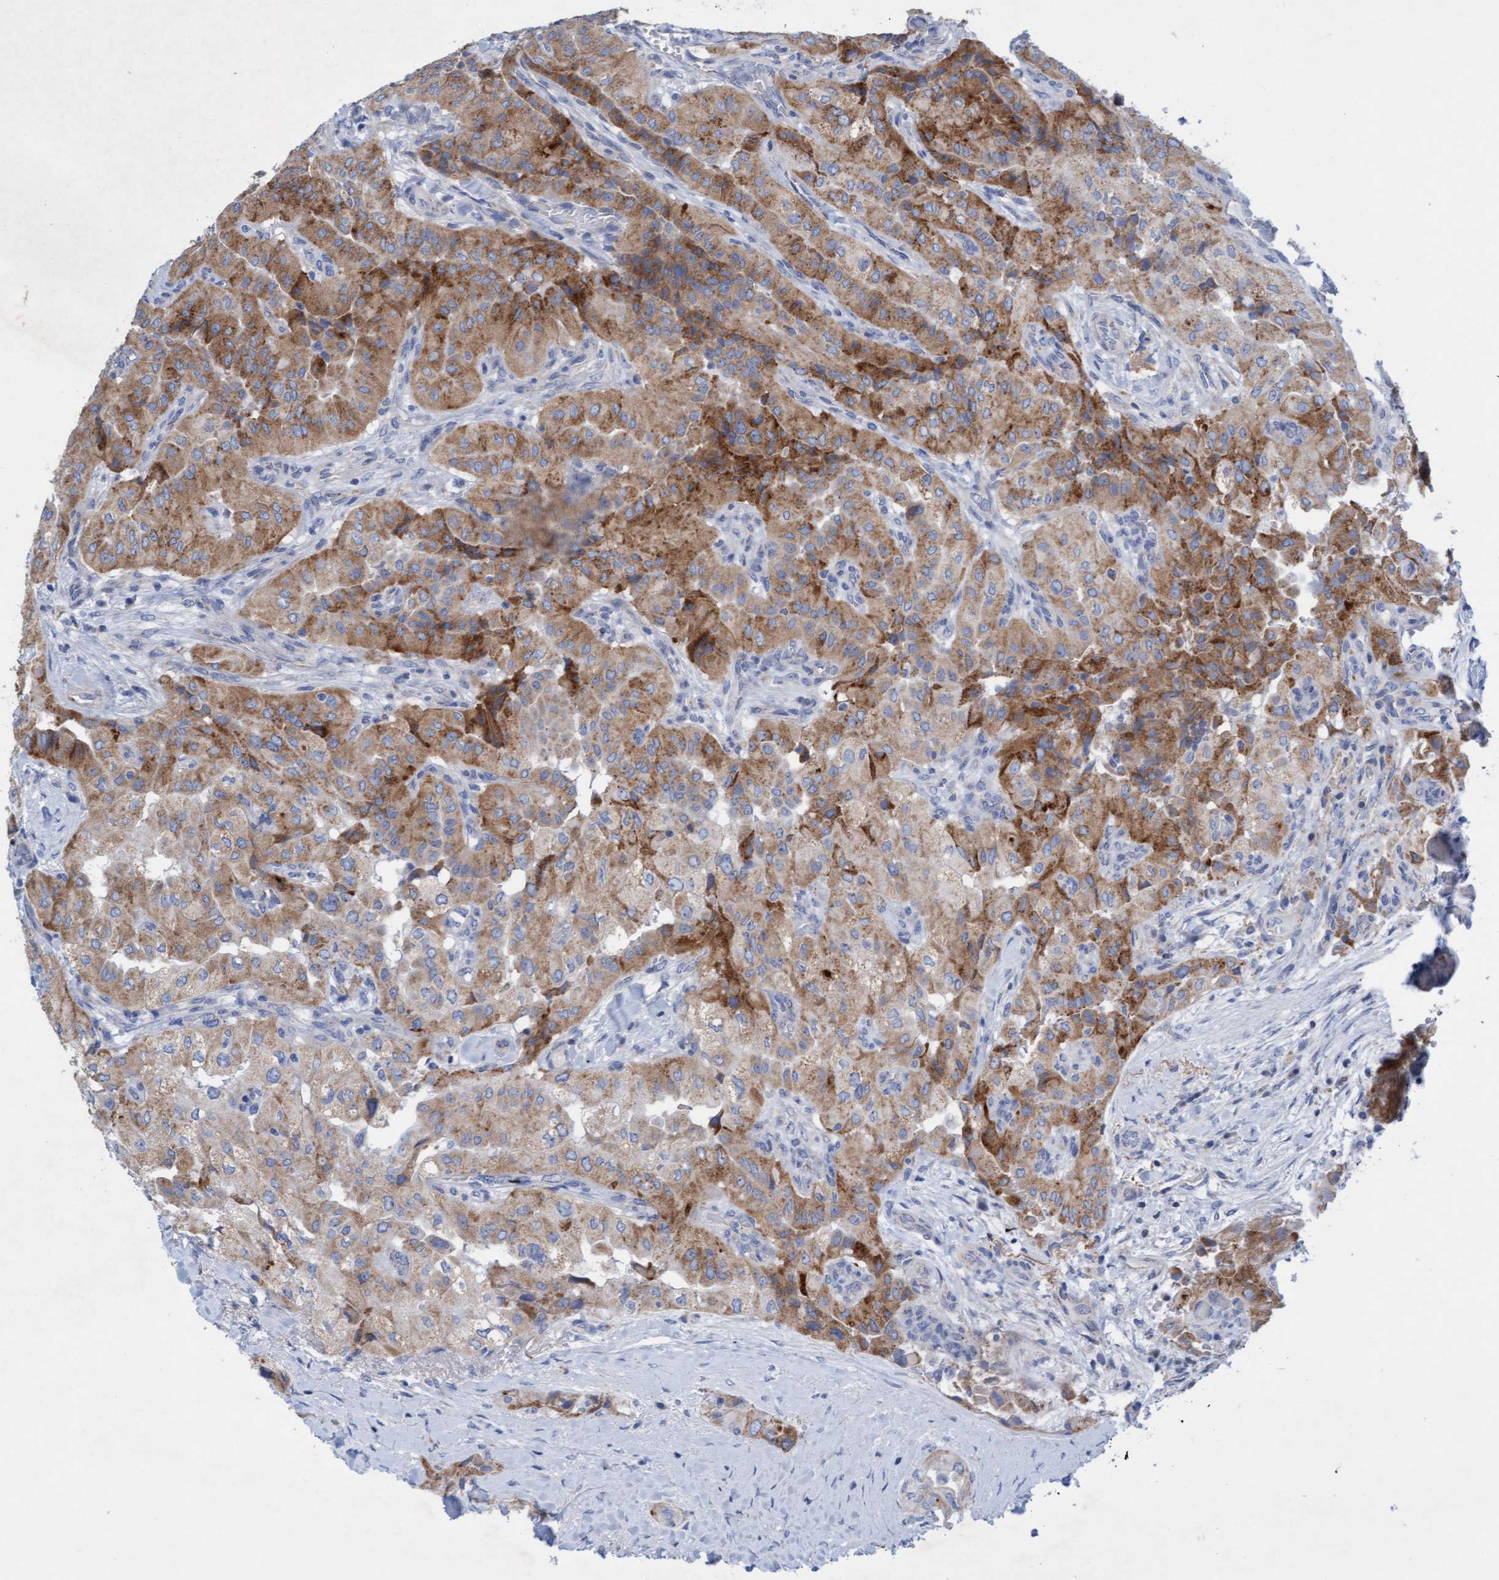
{"staining": {"intensity": "moderate", "quantity": ">75%", "location": "cytoplasmic/membranous"}, "tissue": "thyroid cancer", "cell_type": "Tumor cells", "image_type": "cancer", "snomed": [{"axis": "morphology", "description": "Papillary adenocarcinoma, NOS"}, {"axis": "topography", "description": "Thyroid gland"}], "caption": "Thyroid cancer stained with DAB (3,3'-diaminobenzidine) IHC reveals medium levels of moderate cytoplasmic/membranous positivity in approximately >75% of tumor cells. Using DAB (3,3'-diaminobenzidine) (brown) and hematoxylin (blue) stains, captured at high magnification using brightfield microscopy.", "gene": "SGSH", "patient": {"sex": "female", "age": 59}}